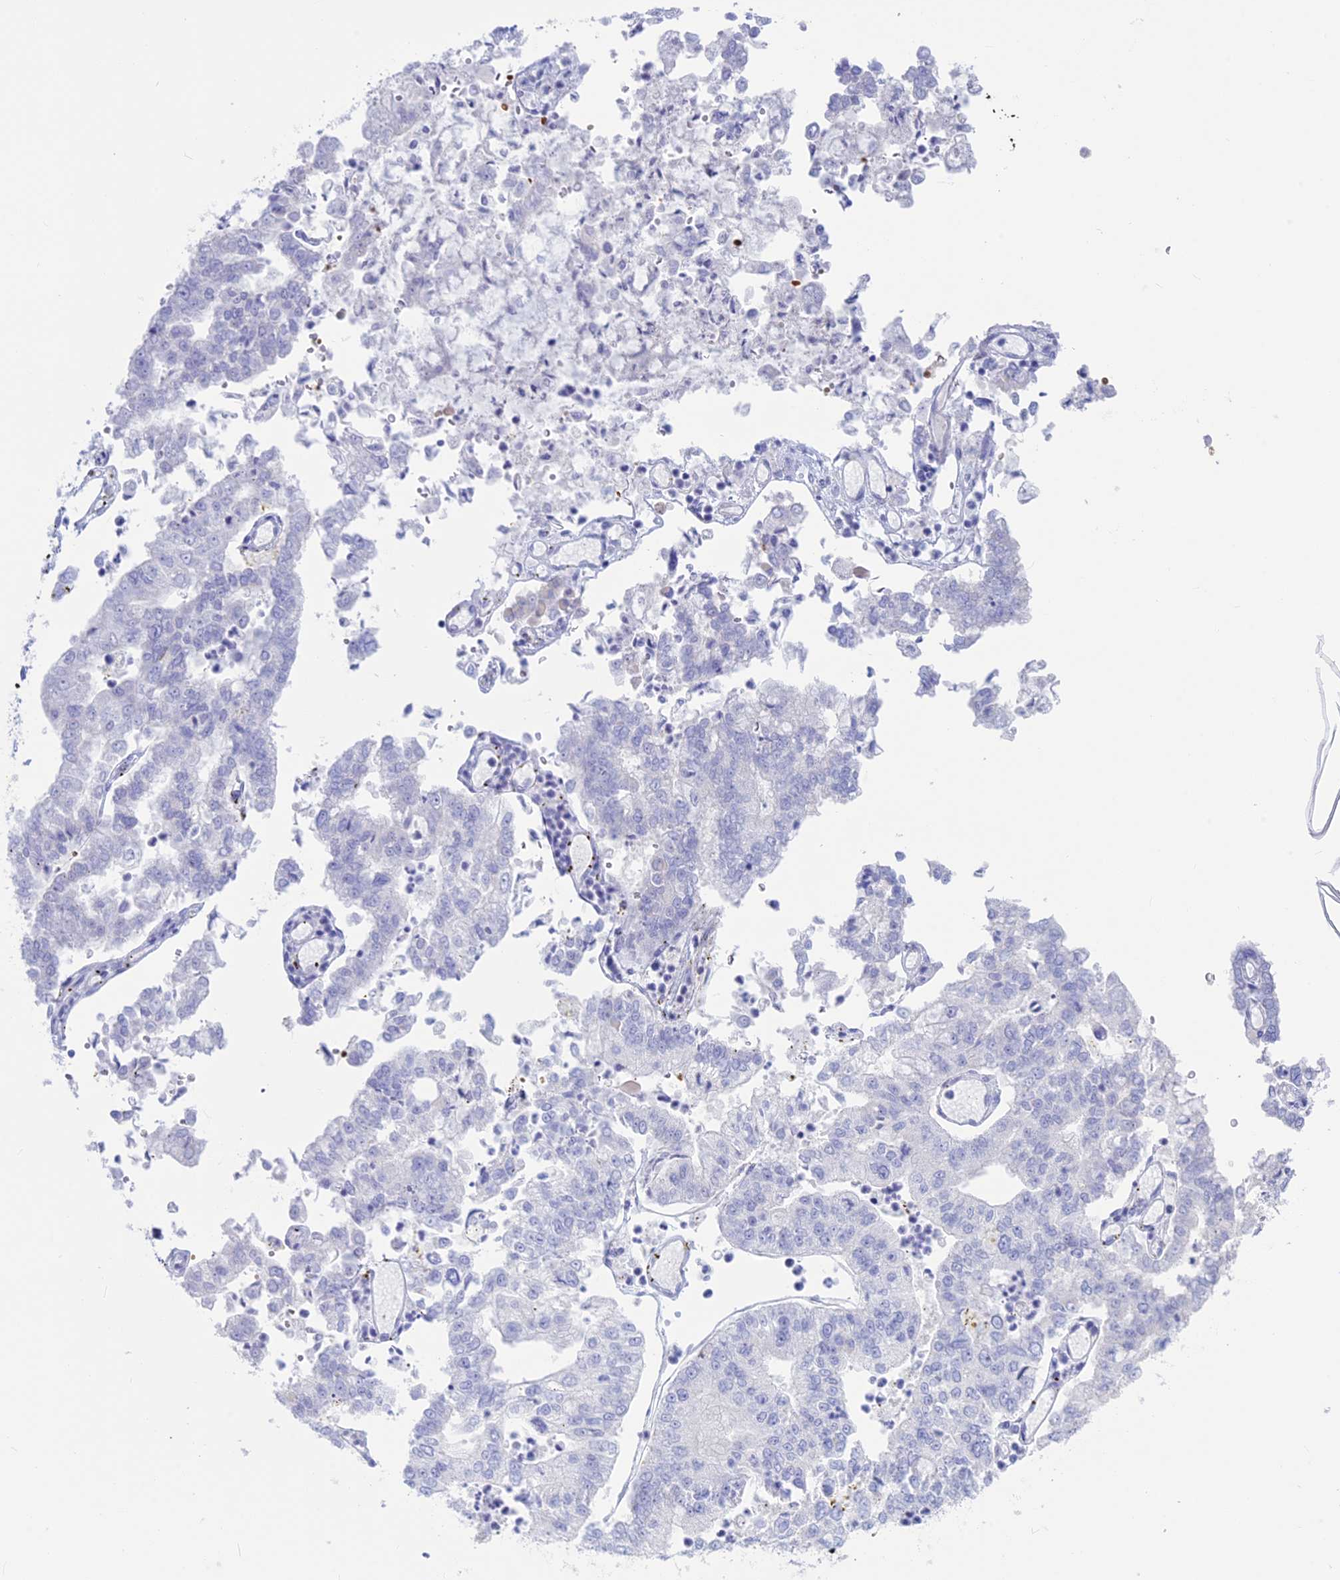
{"staining": {"intensity": "negative", "quantity": "none", "location": "none"}, "tissue": "stomach cancer", "cell_type": "Tumor cells", "image_type": "cancer", "snomed": [{"axis": "morphology", "description": "Adenocarcinoma, NOS"}, {"axis": "topography", "description": "Stomach"}], "caption": "Immunohistochemical staining of human stomach cancer exhibits no significant staining in tumor cells.", "gene": "GAPDHS", "patient": {"sex": "male", "age": 76}}